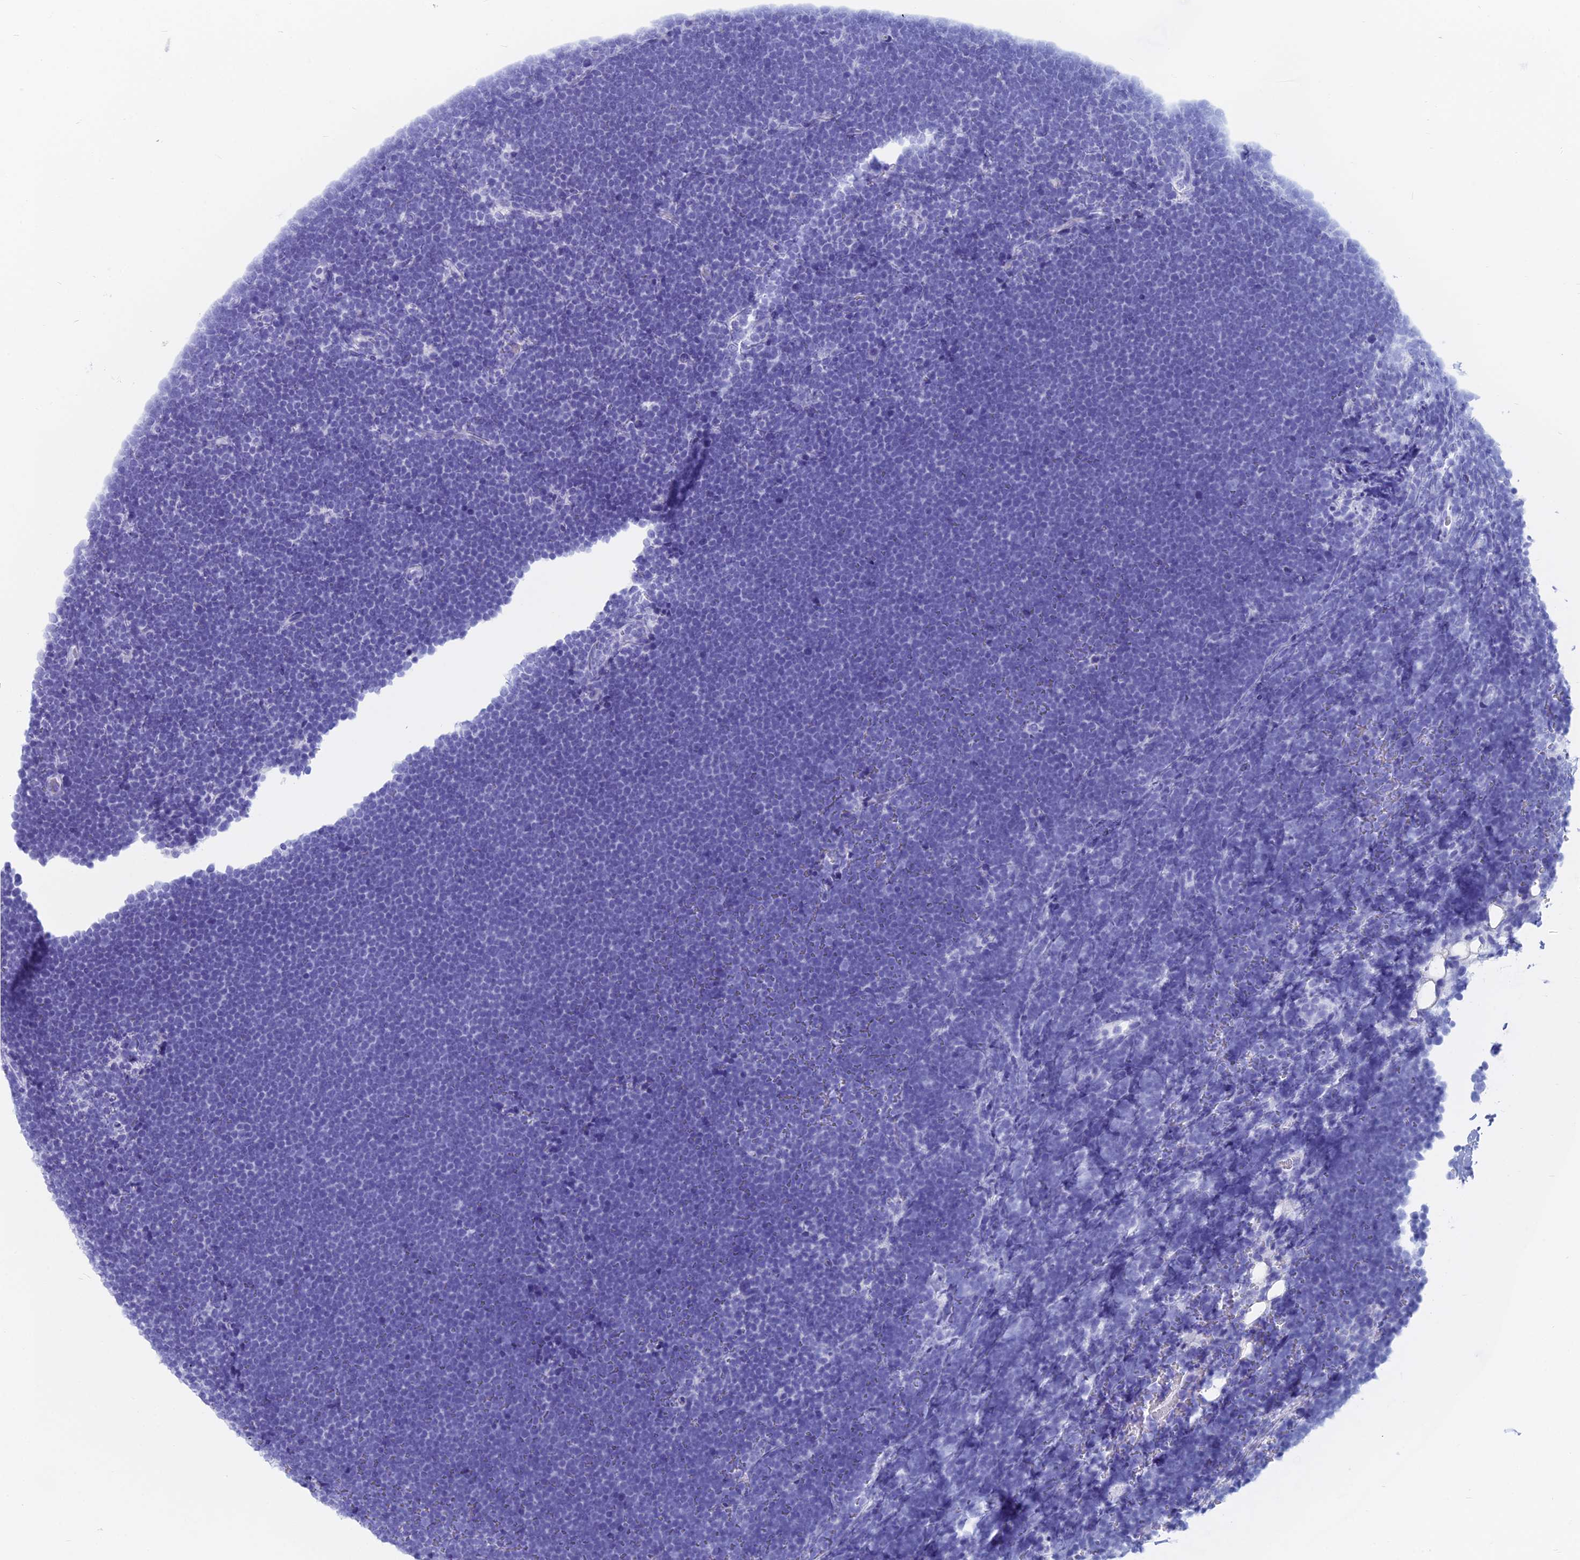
{"staining": {"intensity": "negative", "quantity": "none", "location": "none"}, "tissue": "lymphoma", "cell_type": "Tumor cells", "image_type": "cancer", "snomed": [{"axis": "morphology", "description": "Malignant lymphoma, non-Hodgkin's type, High grade"}, {"axis": "topography", "description": "Lymph node"}], "caption": "The image demonstrates no significant staining in tumor cells of high-grade malignant lymphoma, non-Hodgkin's type.", "gene": "CAPS", "patient": {"sex": "male", "age": 13}}